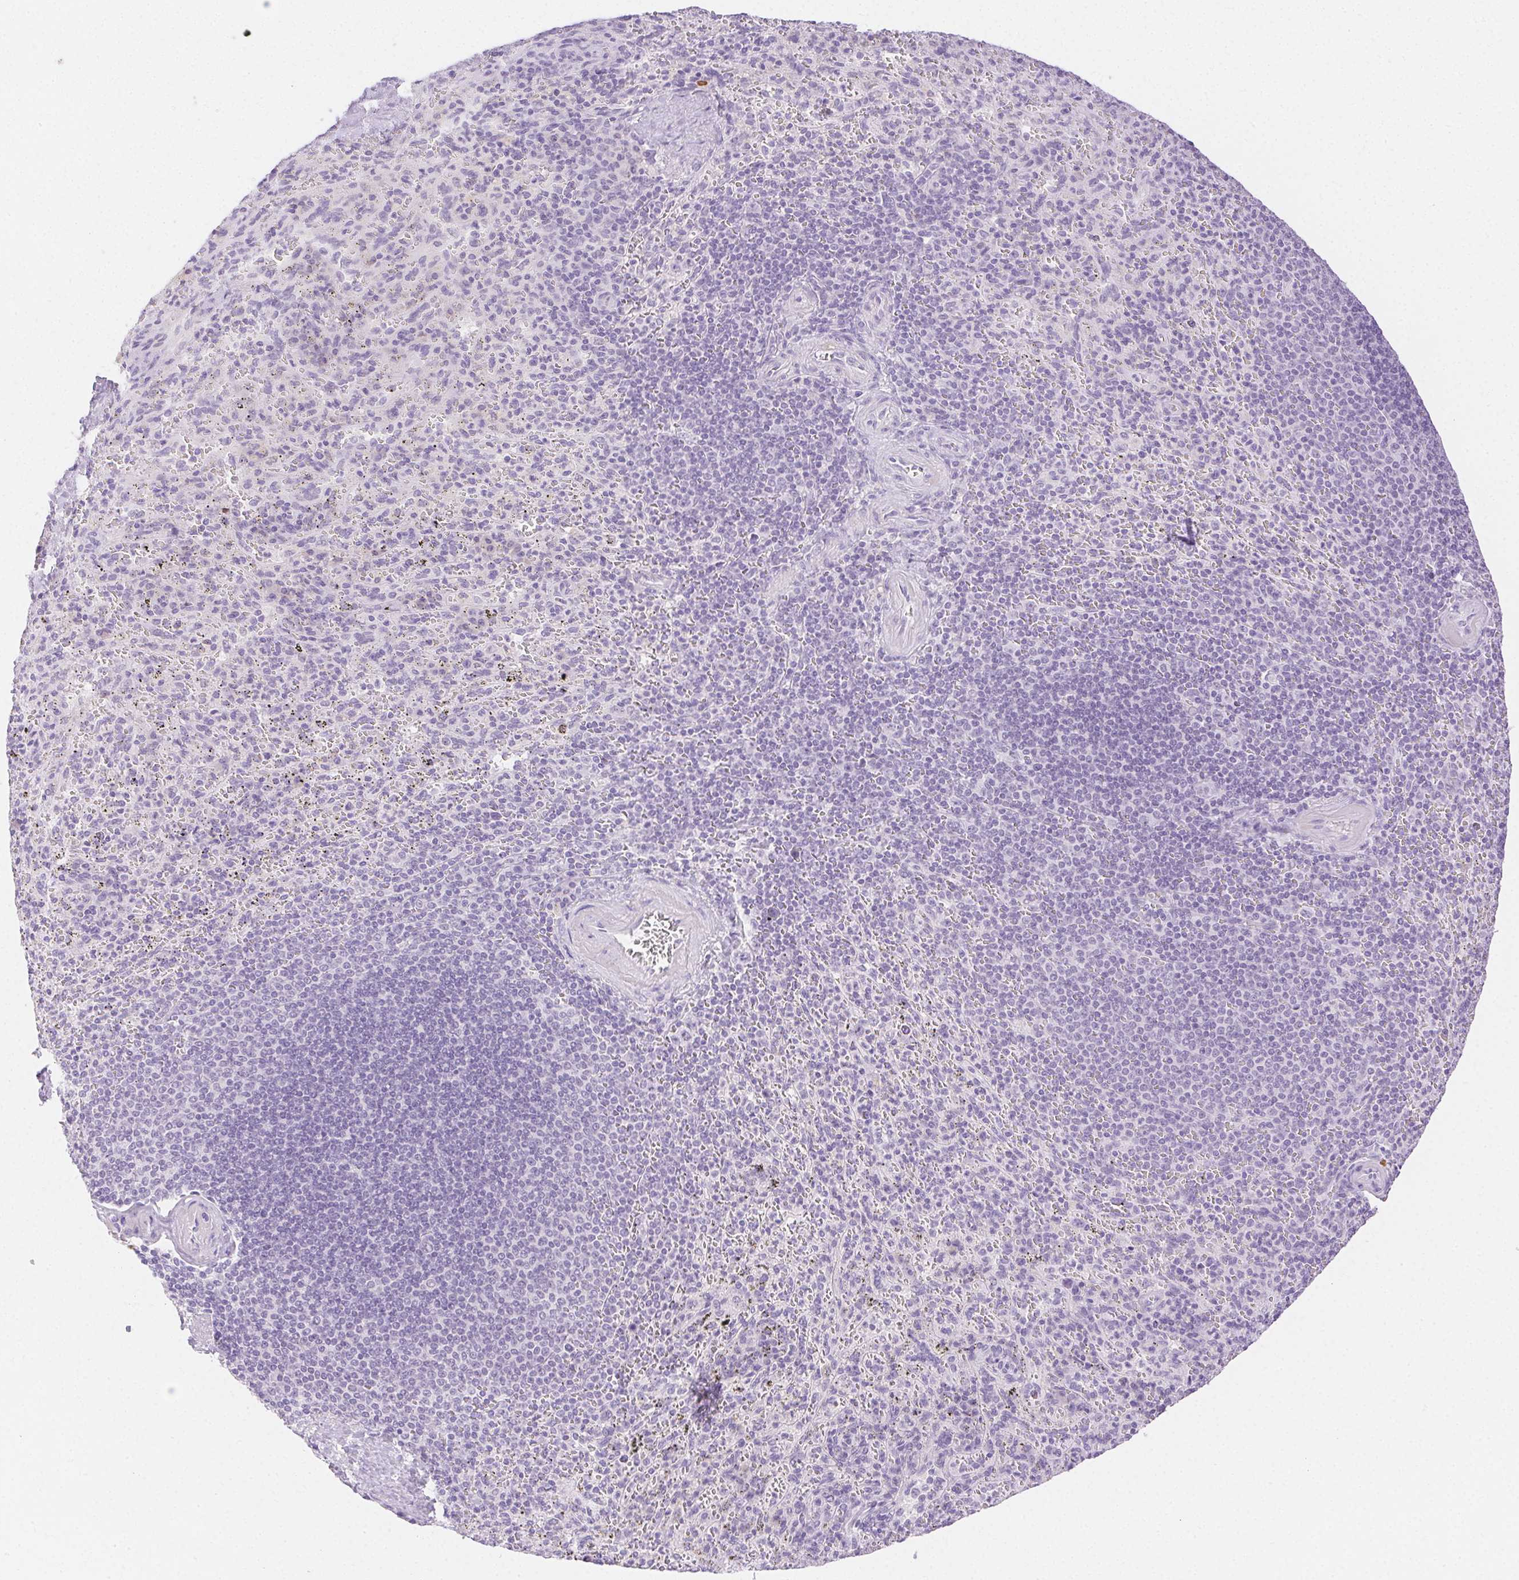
{"staining": {"intensity": "negative", "quantity": "none", "location": "none"}, "tissue": "spleen", "cell_type": "Cells in red pulp", "image_type": "normal", "snomed": [{"axis": "morphology", "description": "Normal tissue, NOS"}, {"axis": "topography", "description": "Spleen"}], "caption": "IHC of unremarkable human spleen reveals no staining in cells in red pulp.", "gene": "SPACA4", "patient": {"sex": "male", "age": 57}}